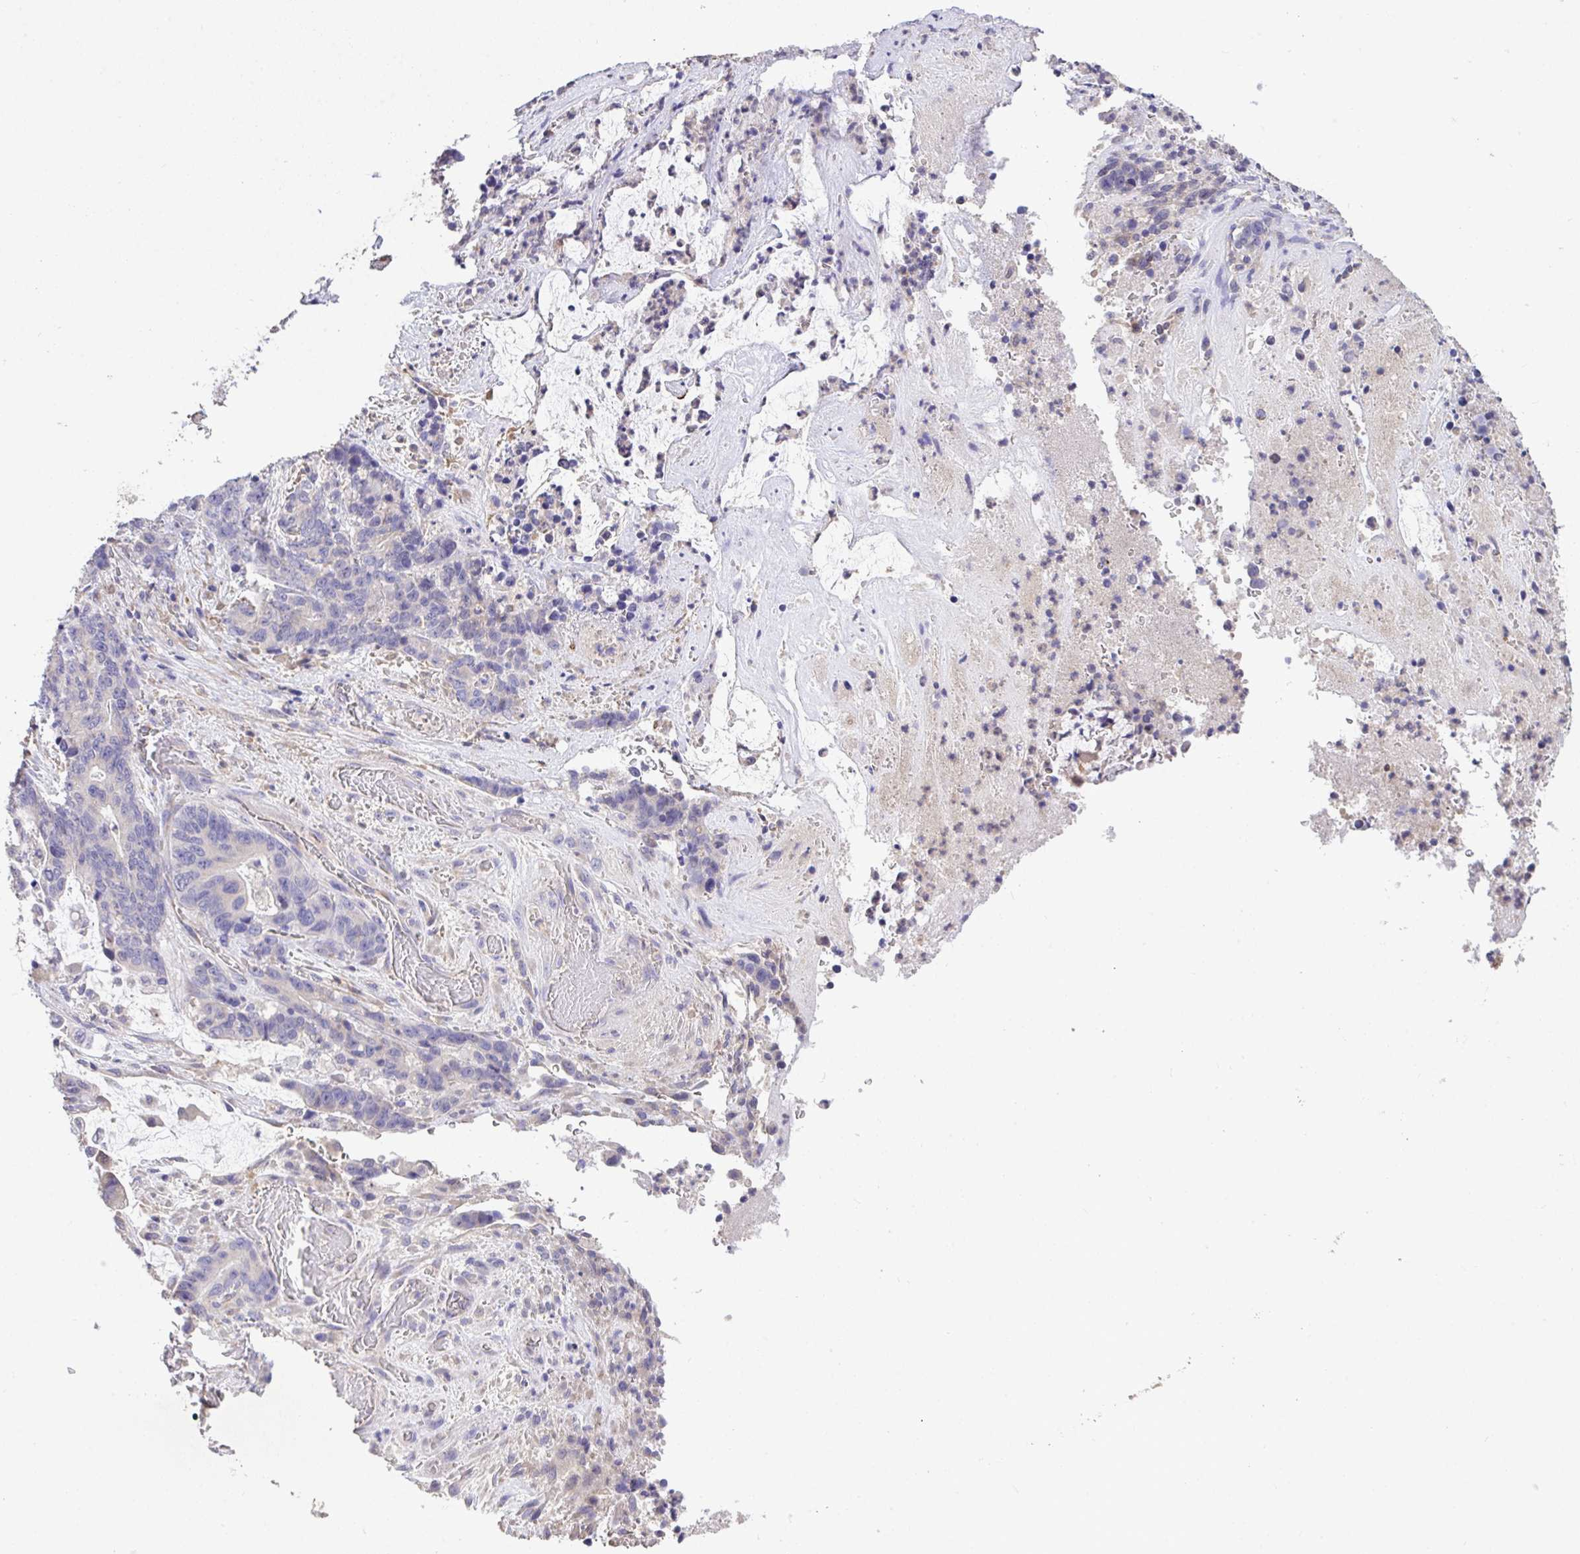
{"staining": {"intensity": "negative", "quantity": "none", "location": "none"}, "tissue": "stomach cancer", "cell_type": "Tumor cells", "image_type": "cancer", "snomed": [{"axis": "morphology", "description": "Normal tissue, NOS"}, {"axis": "morphology", "description": "Adenocarcinoma, NOS"}, {"axis": "topography", "description": "Stomach"}], "caption": "An immunohistochemistry (IHC) photomicrograph of stomach adenocarcinoma is shown. There is no staining in tumor cells of stomach adenocarcinoma.", "gene": "MPC2", "patient": {"sex": "female", "age": 64}}